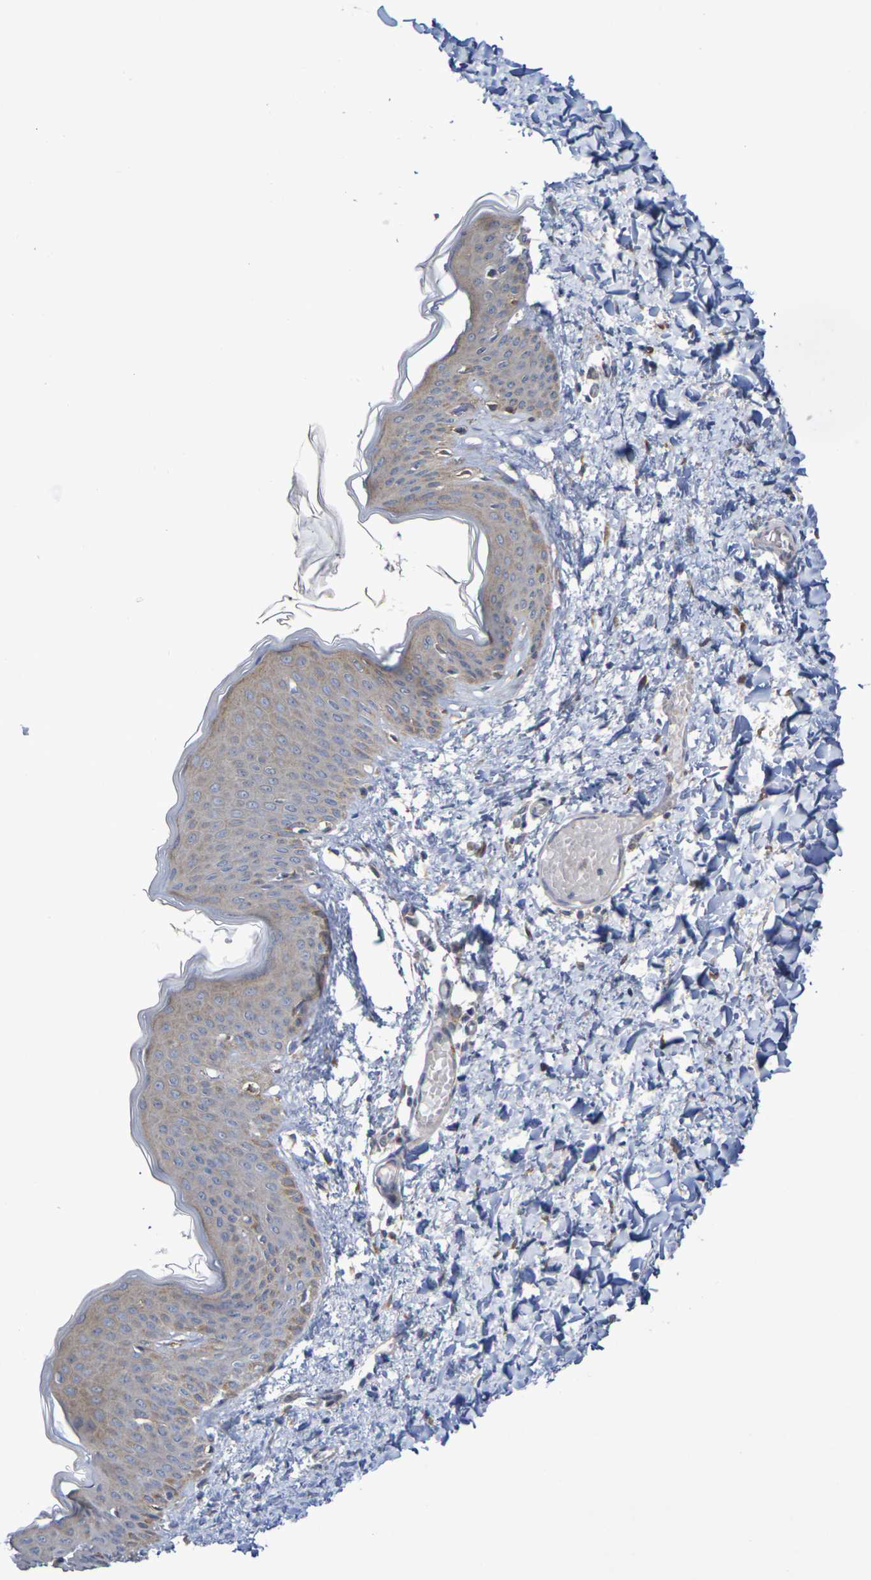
{"staining": {"intensity": "moderate", "quantity": "<25%", "location": "cytoplasmic/membranous"}, "tissue": "skin", "cell_type": "Fibroblasts", "image_type": "normal", "snomed": [{"axis": "morphology", "description": "Normal tissue, NOS"}, {"axis": "topography", "description": "Skin"}], "caption": "IHC histopathology image of unremarkable skin stained for a protein (brown), which demonstrates low levels of moderate cytoplasmic/membranous expression in approximately <25% of fibroblasts.", "gene": "SDC4", "patient": {"sex": "female", "age": 17}}